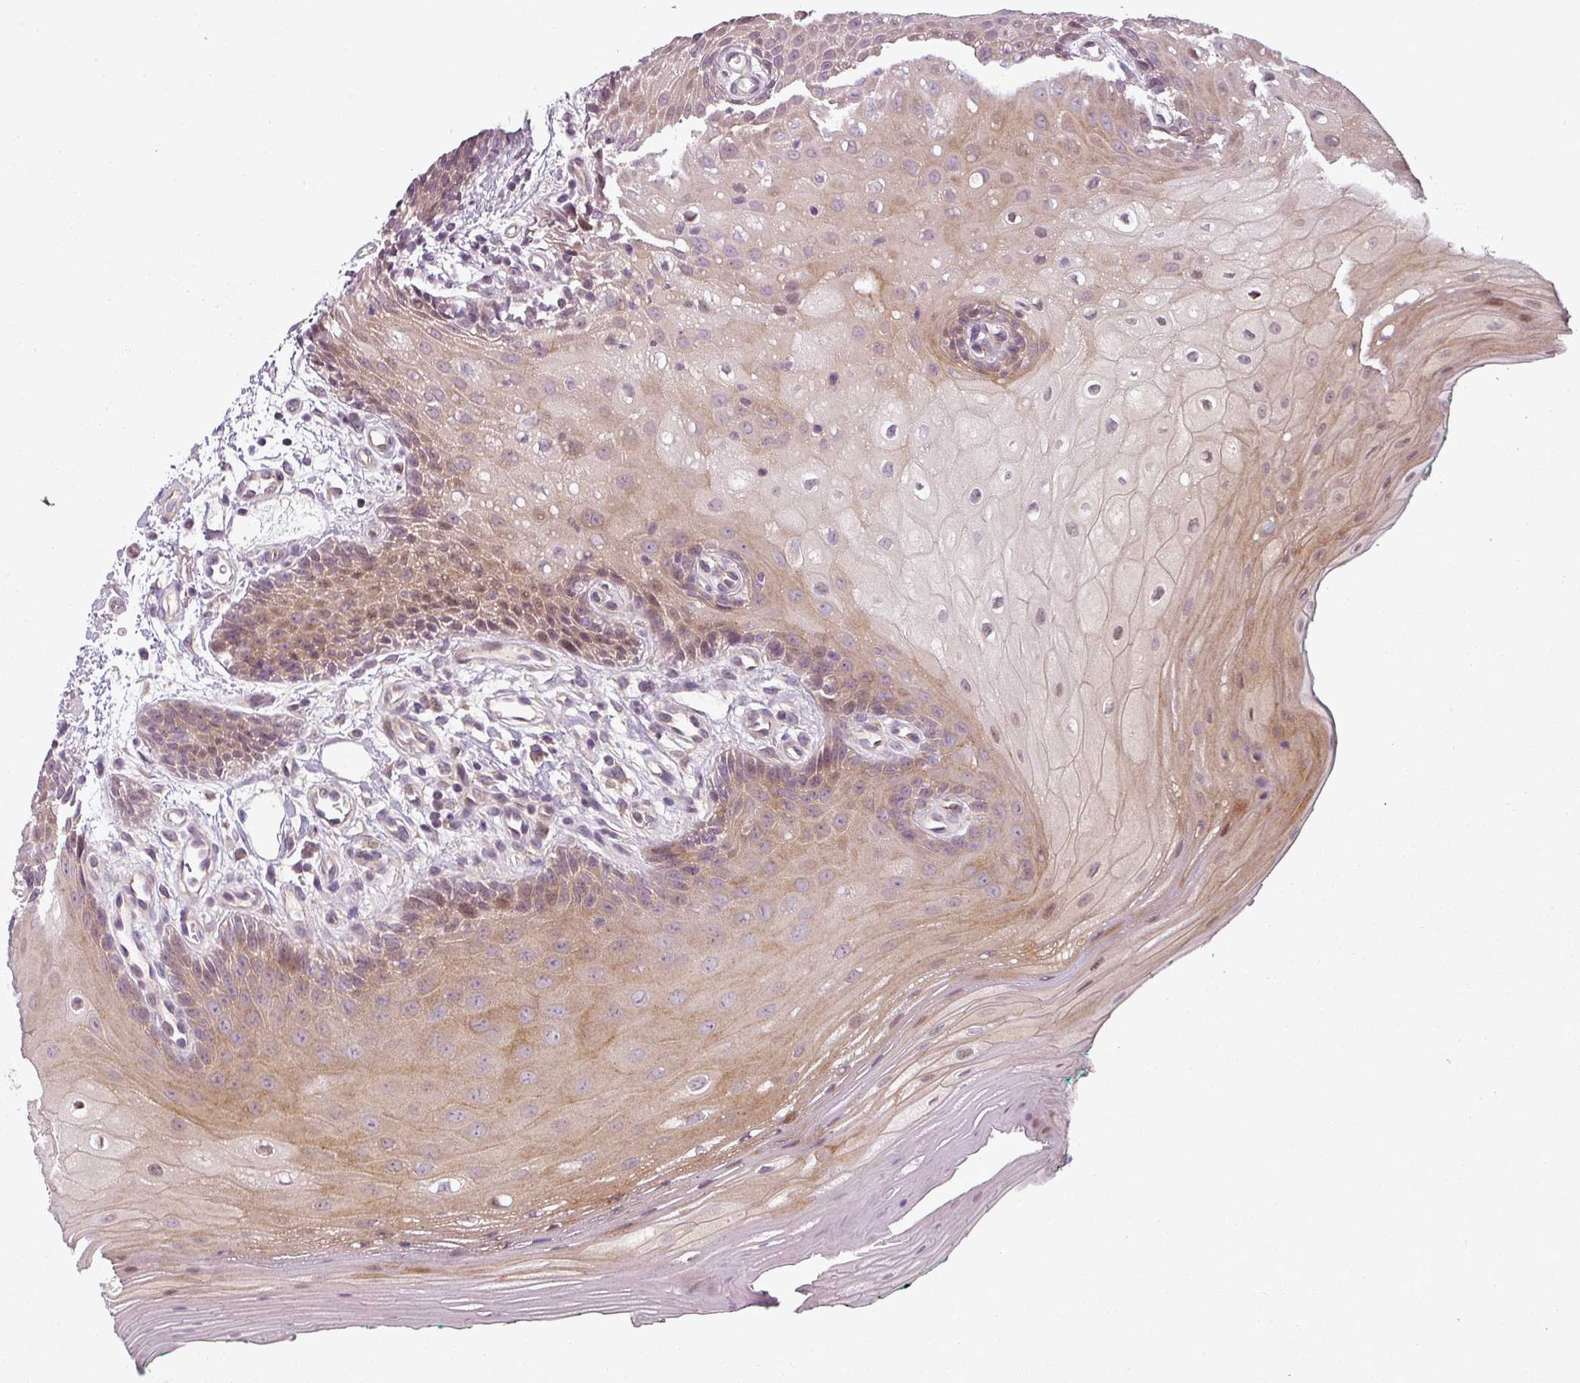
{"staining": {"intensity": "moderate", "quantity": "25%-75%", "location": "cytoplasmic/membranous"}, "tissue": "oral mucosa", "cell_type": "Squamous epithelial cells", "image_type": "normal", "snomed": [{"axis": "morphology", "description": "Normal tissue, NOS"}, {"axis": "morphology", "description": "Squamous cell carcinoma, NOS"}, {"axis": "topography", "description": "Oral tissue"}, {"axis": "topography", "description": "Tounge, NOS"}, {"axis": "topography", "description": "Head-Neck"}], "caption": "Immunohistochemistry (IHC) (DAB) staining of normal oral mucosa reveals moderate cytoplasmic/membranous protein expression in approximately 25%-75% of squamous epithelial cells. The protein of interest is shown in brown color, while the nuclei are stained blue.", "gene": "SLC16A9", "patient": {"sex": "male", "age": 79}}